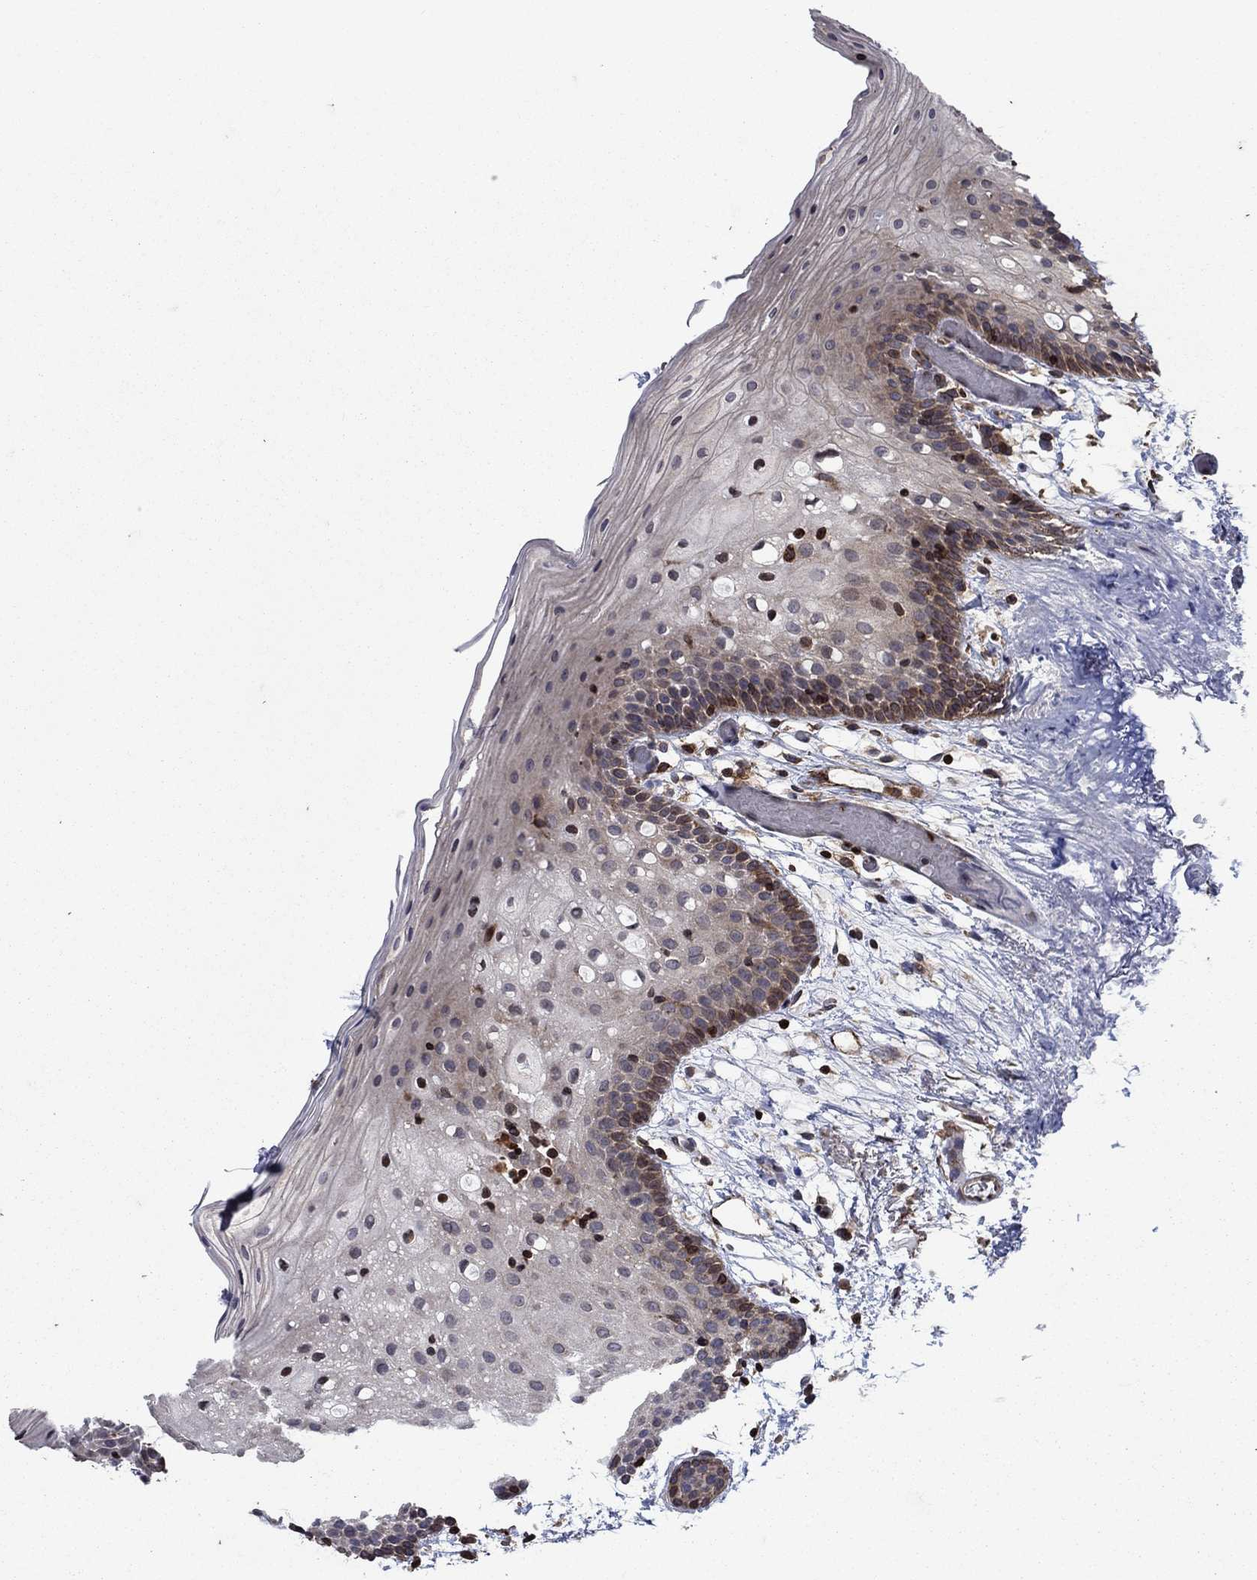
{"staining": {"intensity": "moderate", "quantity": "<25%", "location": "cytoplasmic/membranous"}, "tissue": "oral mucosa", "cell_type": "Squamous epithelial cells", "image_type": "normal", "snomed": [{"axis": "morphology", "description": "Normal tissue, NOS"}, {"axis": "topography", "description": "Oral tissue"}, {"axis": "topography", "description": "Tounge, NOS"}], "caption": "Protein expression analysis of normal oral mucosa shows moderate cytoplasmic/membranous staining in approximately <25% of squamous epithelial cells. The staining is performed using DAB brown chromogen to label protein expression. The nuclei are counter-stained blue using hematoxylin.", "gene": "DHRS7", "patient": {"sex": "female", "age": 83}}